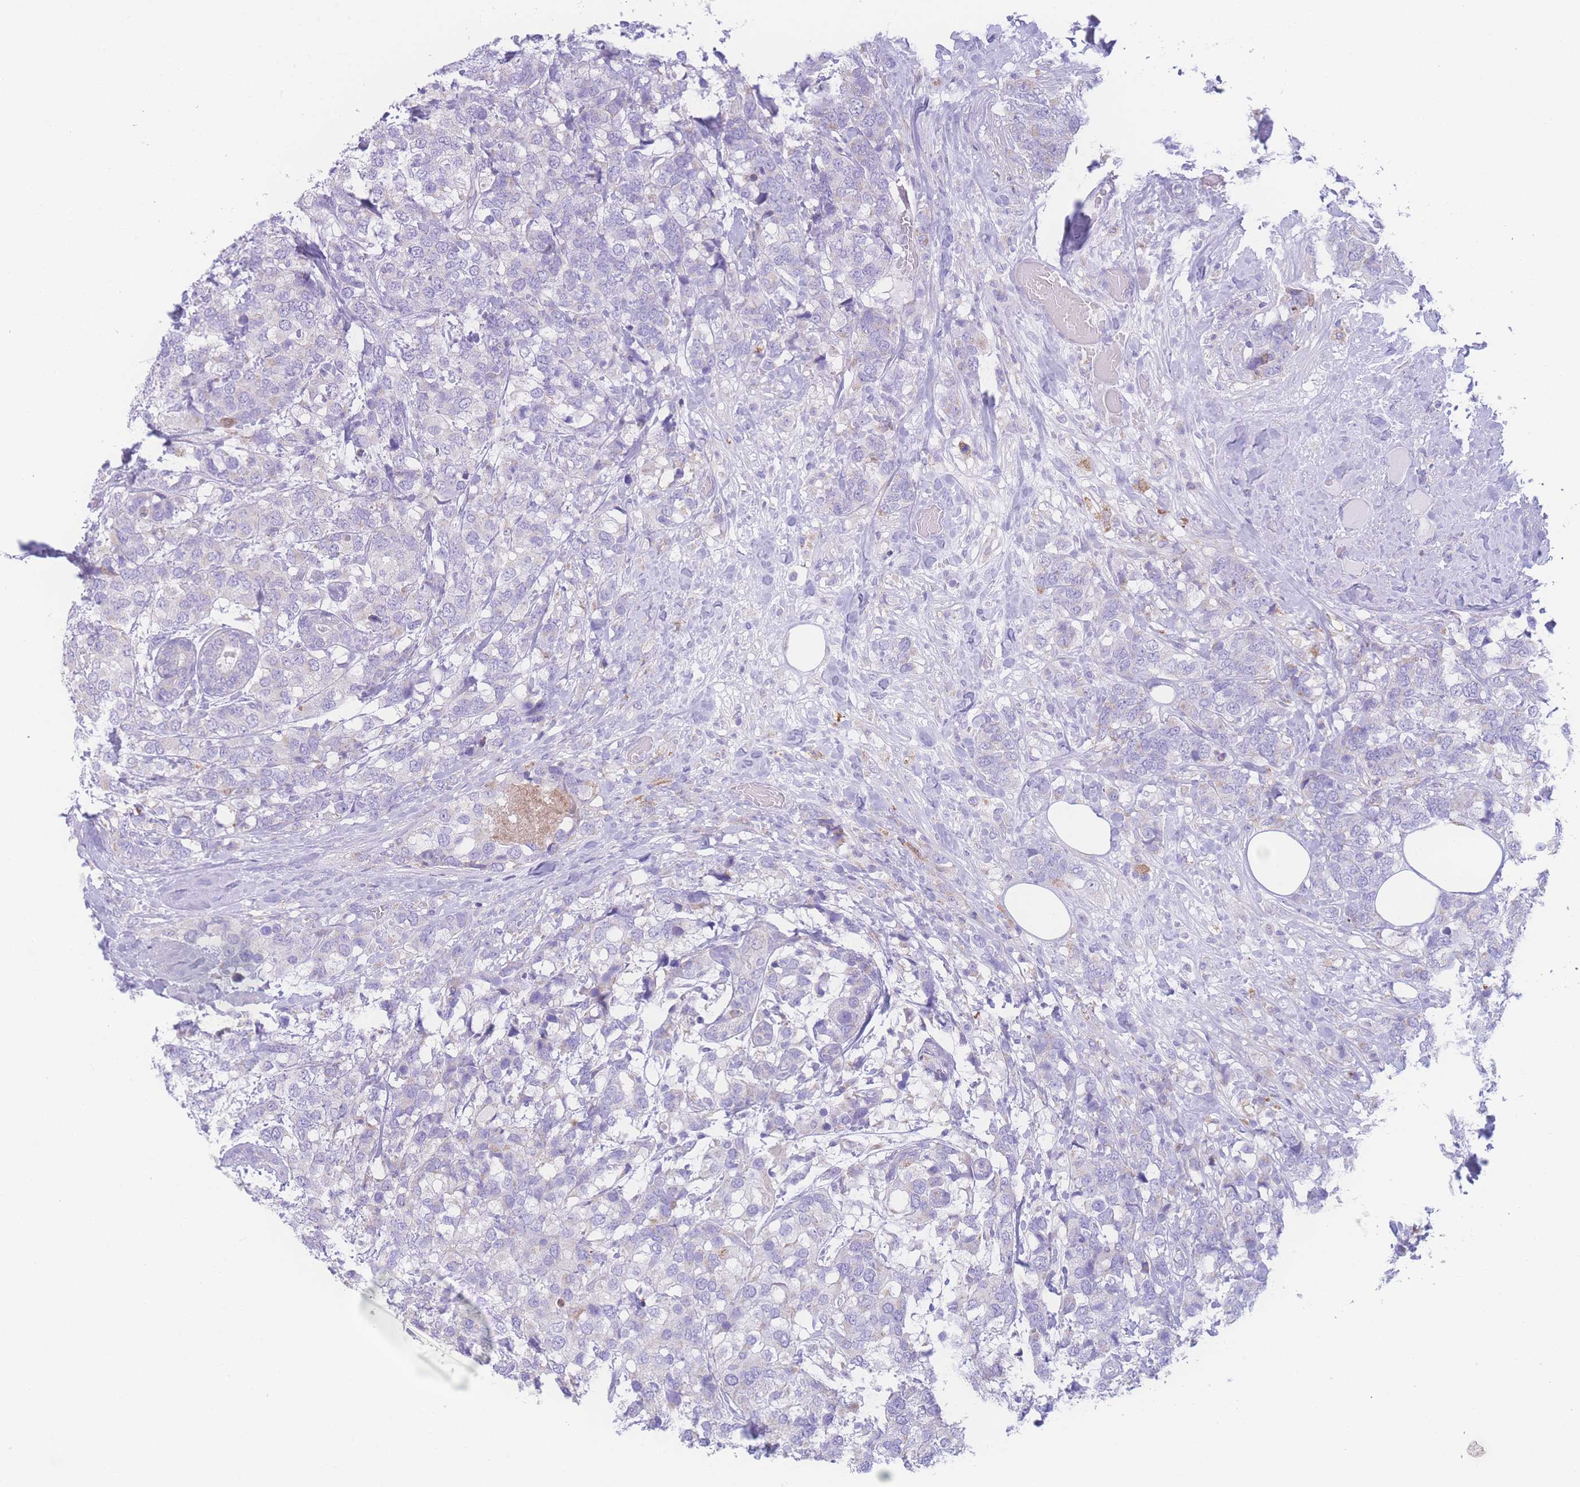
{"staining": {"intensity": "negative", "quantity": "none", "location": "none"}, "tissue": "breast cancer", "cell_type": "Tumor cells", "image_type": "cancer", "snomed": [{"axis": "morphology", "description": "Lobular carcinoma"}, {"axis": "topography", "description": "Breast"}], "caption": "A histopathology image of lobular carcinoma (breast) stained for a protein exhibits no brown staining in tumor cells.", "gene": "NBEAL1", "patient": {"sex": "female", "age": 59}}